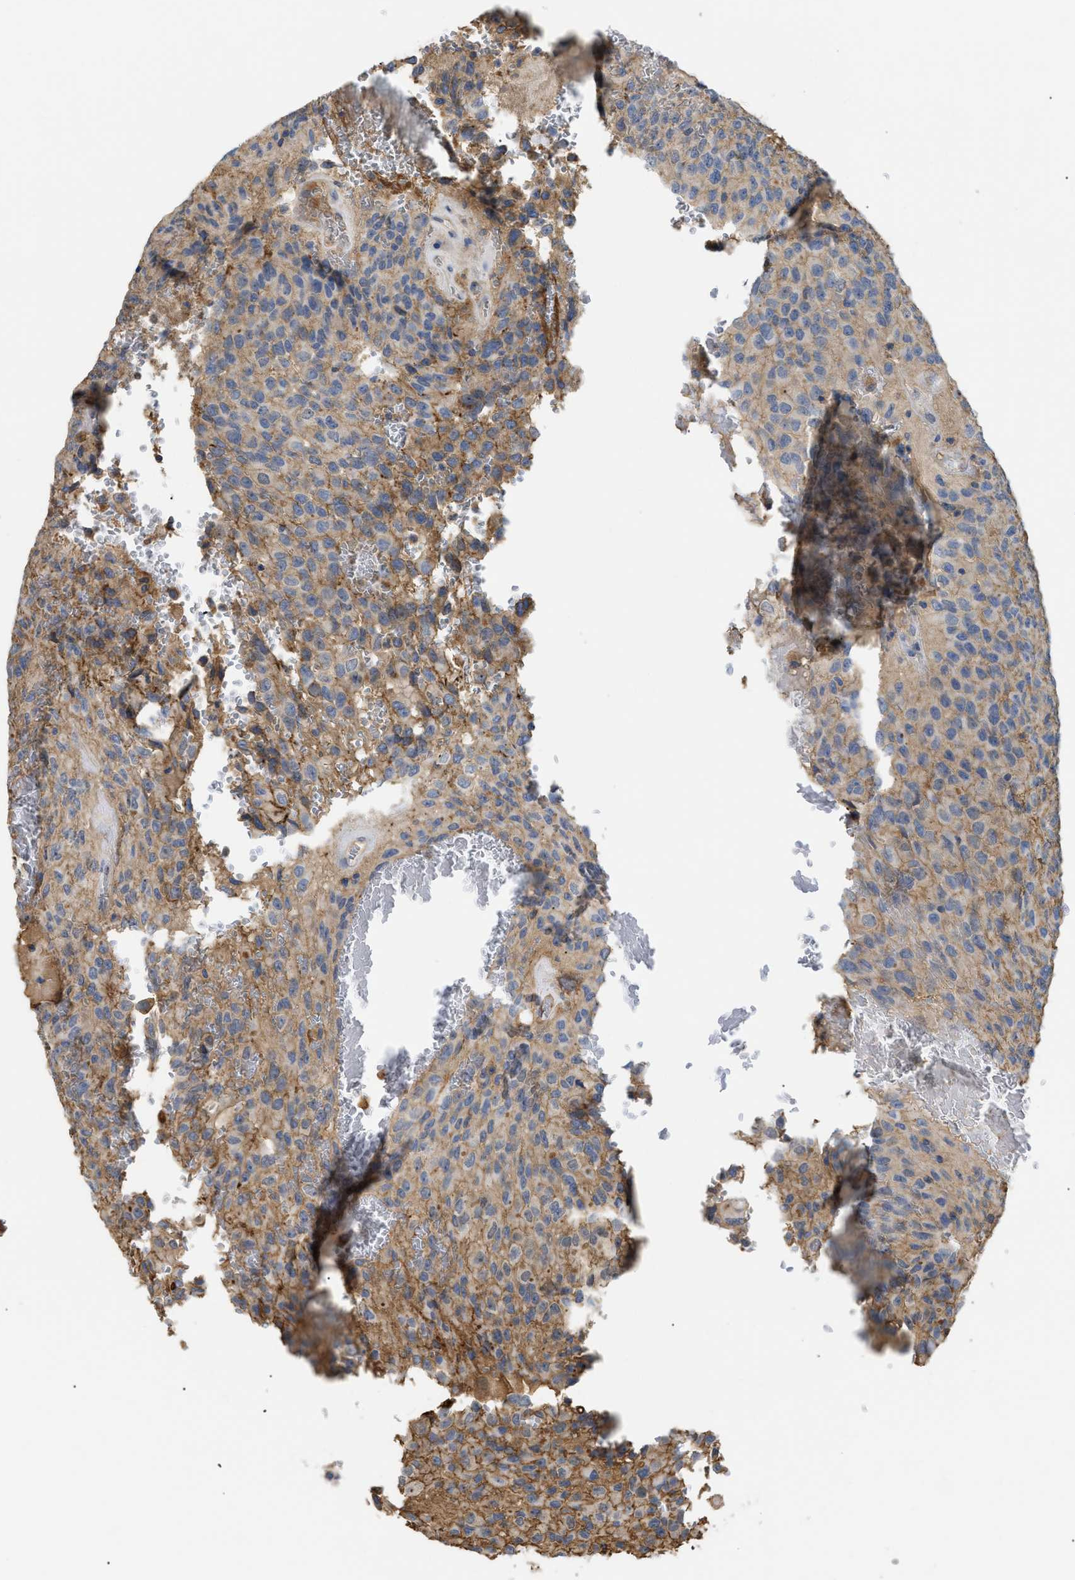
{"staining": {"intensity": "moderate", "quantity": "<25%", "location": "cytoplasmic/membranous"}, "tissue": "glioma", "cell_type": "Tumor cells", "image_type": "cancer", "snomed": [{"axis": "morphology", "description": "Glioma, malignant, High grade"}, {"axis": "topography", "description": "Brain"}], "caption": "This is an image of immunohistochemistry (IHC) staining of glioma, which shows moderate expression in the cytoplasmic/membranous of tumor cells.", "gene": "ANXA4", "patient": {"sex": "male", "age": 32}}